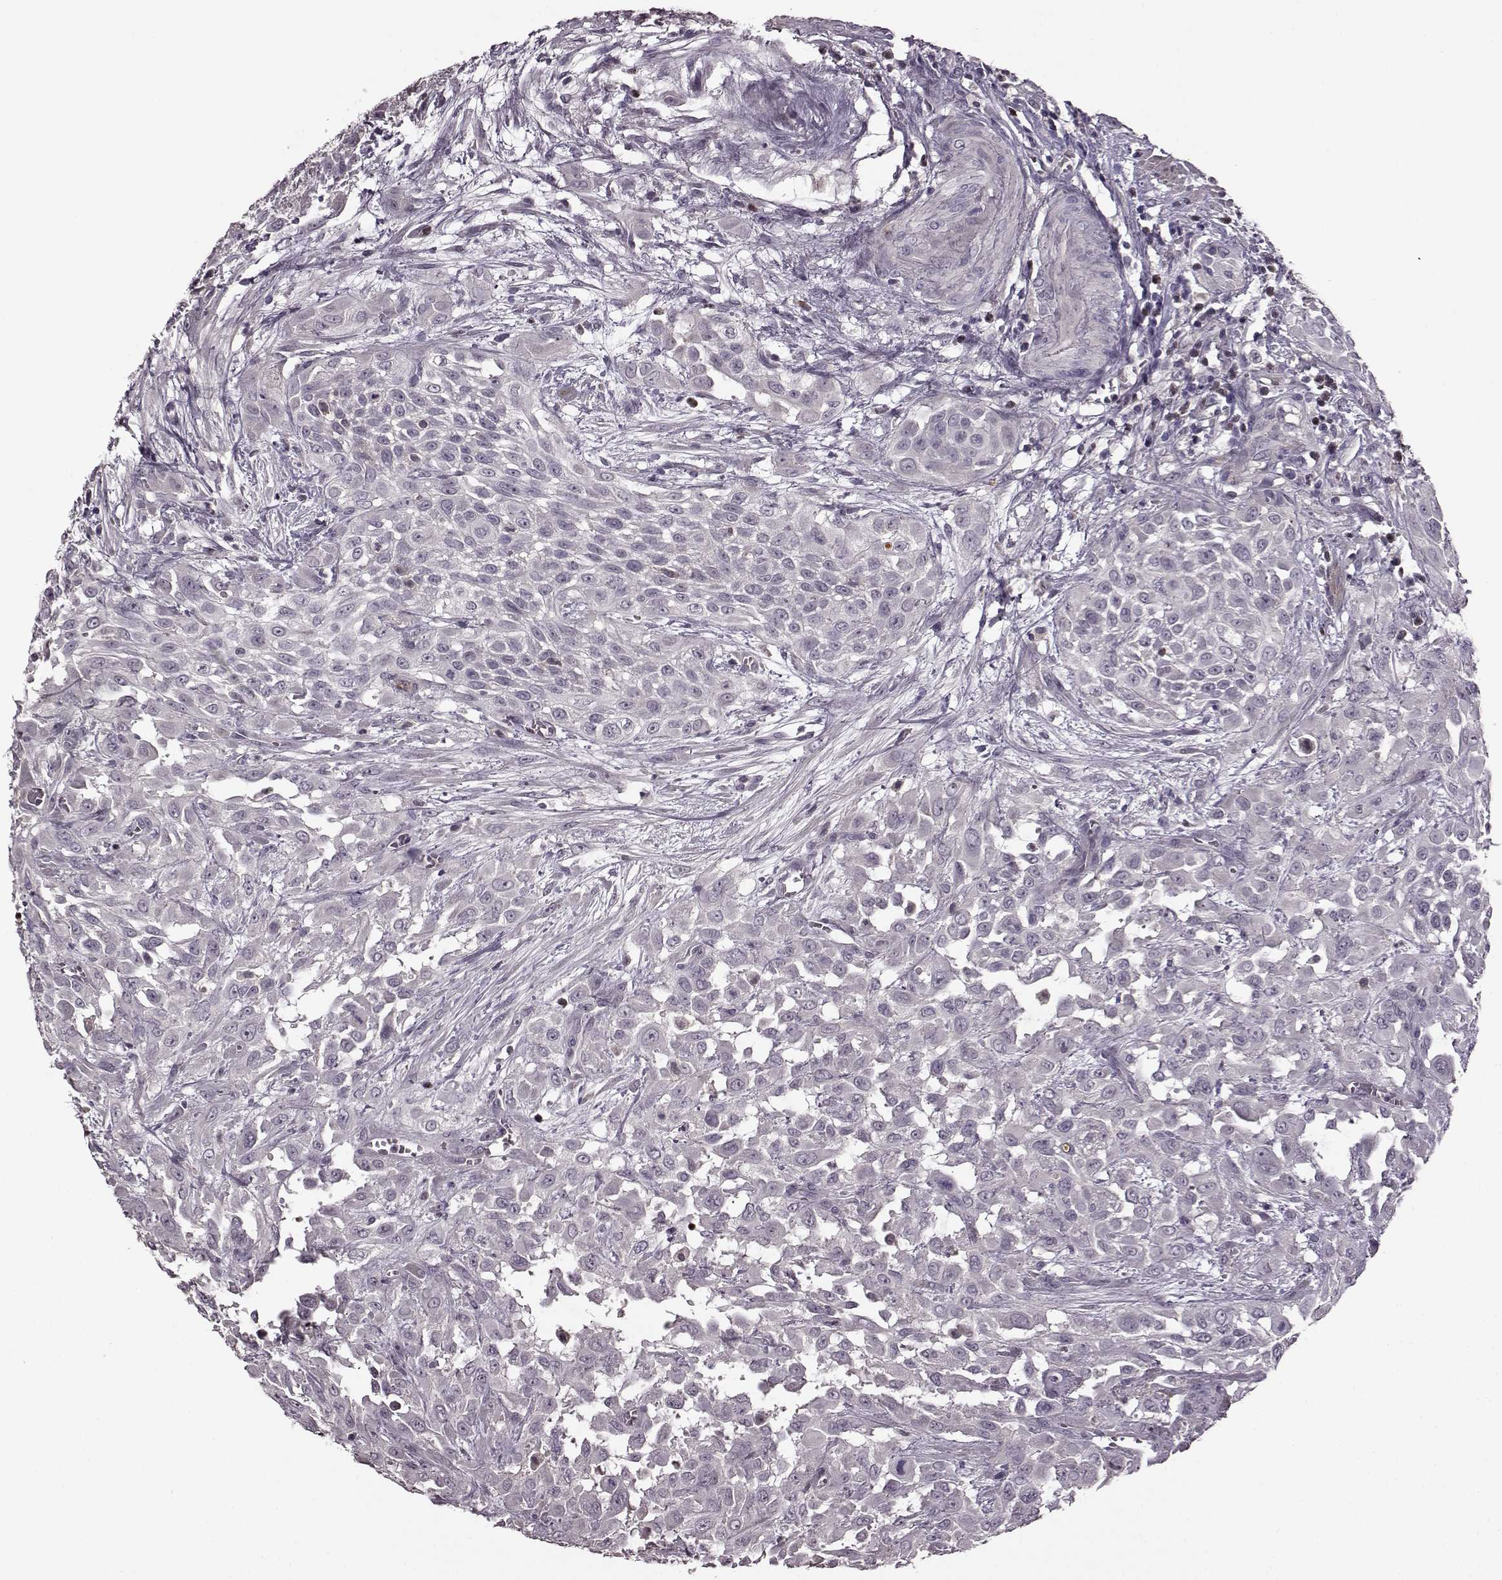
{"staining": {"intensity": "negative", "quantity": "none", "location": "none"}, "tissue": "urothelial cancer", "cell_type": "Tumor cells", "image_type": "cancer", "snomed": [{"axis": "morphology", "description": "Urothelial carcinoma, High grade"}, {"axis": "topography", "description": "Urinary bladder"}], "caption": "The photomicrograph displays no staining of tumor cells in high-grade urothelial carcinoma.", "gene": "CNGA3", "patient": {"sex": "male", "age": 57}}